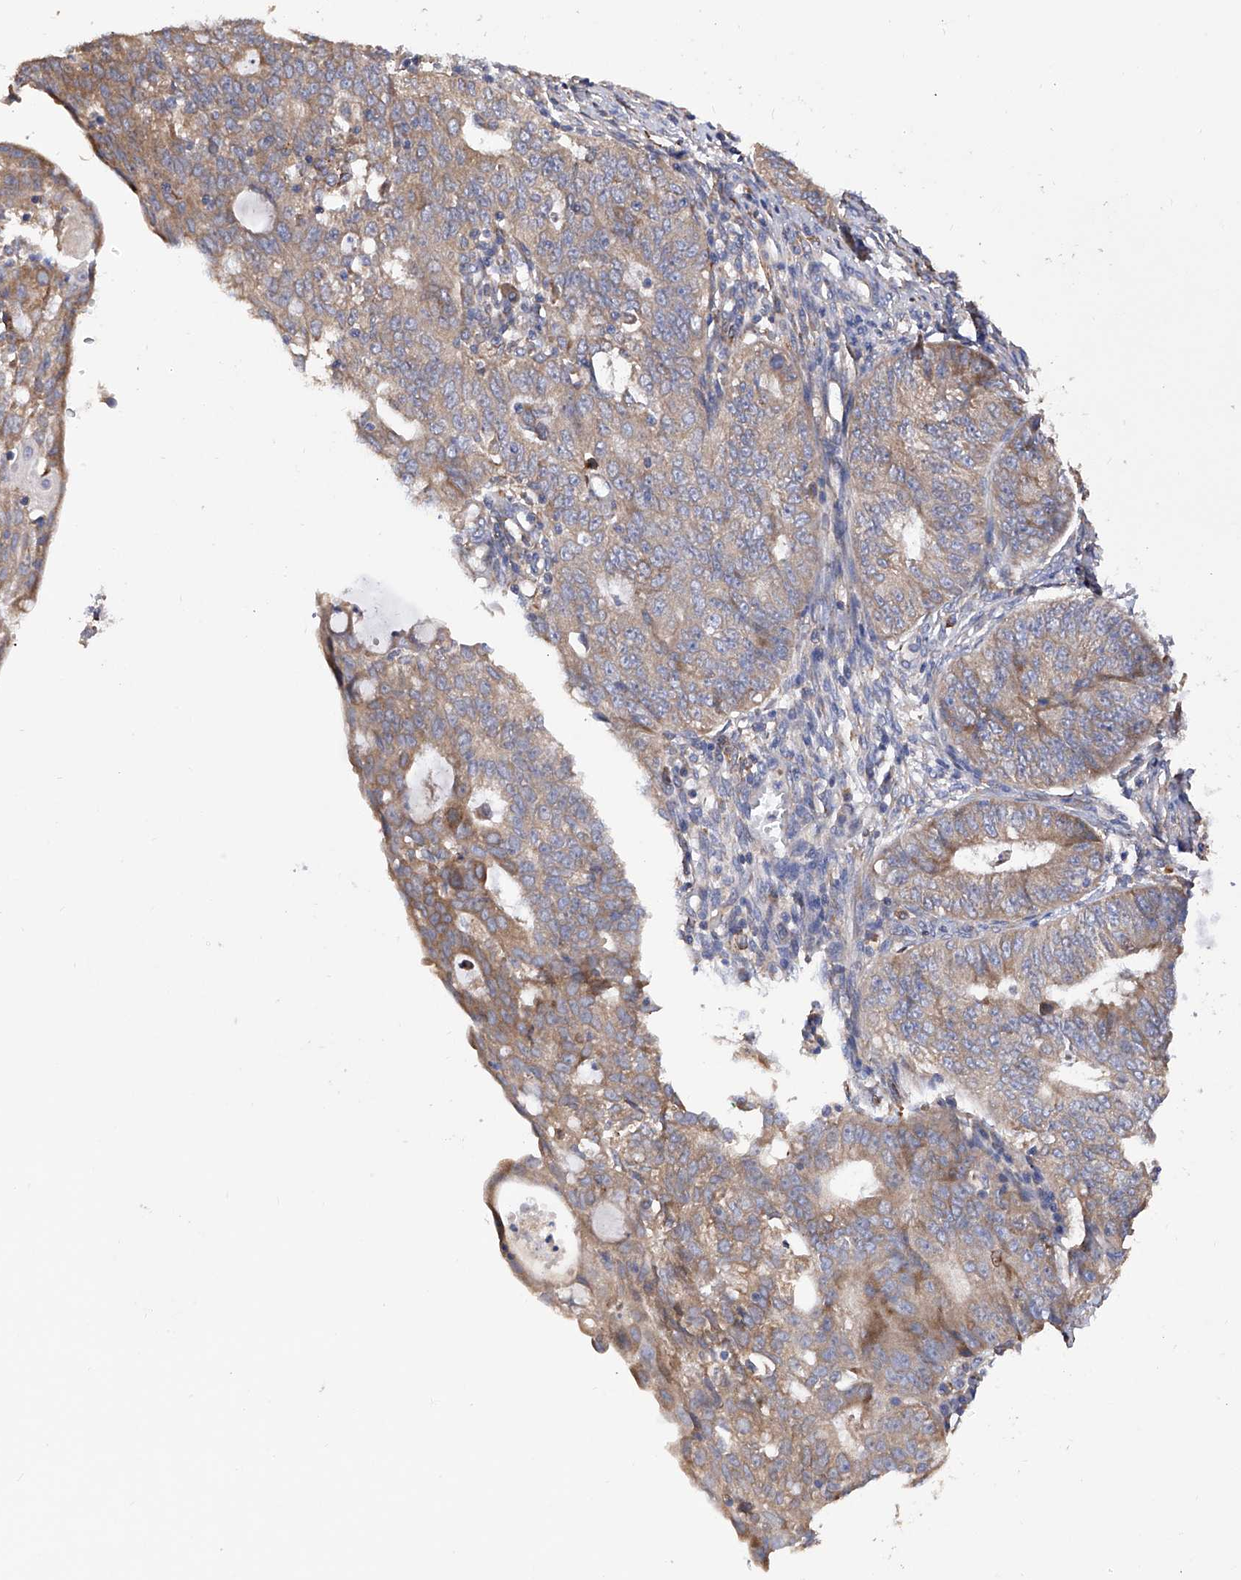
{"staining": {"intensity": "moderate", "quantity": ">75%", "location": "cytoplasmic/membranous"}, "tissue": "endometrial cancer", "cell_type": "Tumor cells", "image_type": "cancer", "snomed": [{"axis": "morphology", "description": "Adenocarcinoma, NOS"}, {"axis": "topography", "description": "Endometrium"}], "caption": "Endometrial adenocarcinoma stained with a brown dye demonstrates moderate cytoplasmic/membranous positive staining in about >75% of tumor cells.", "gene": "INPP5B", "patient": {"sex": "female", "age": 32}}